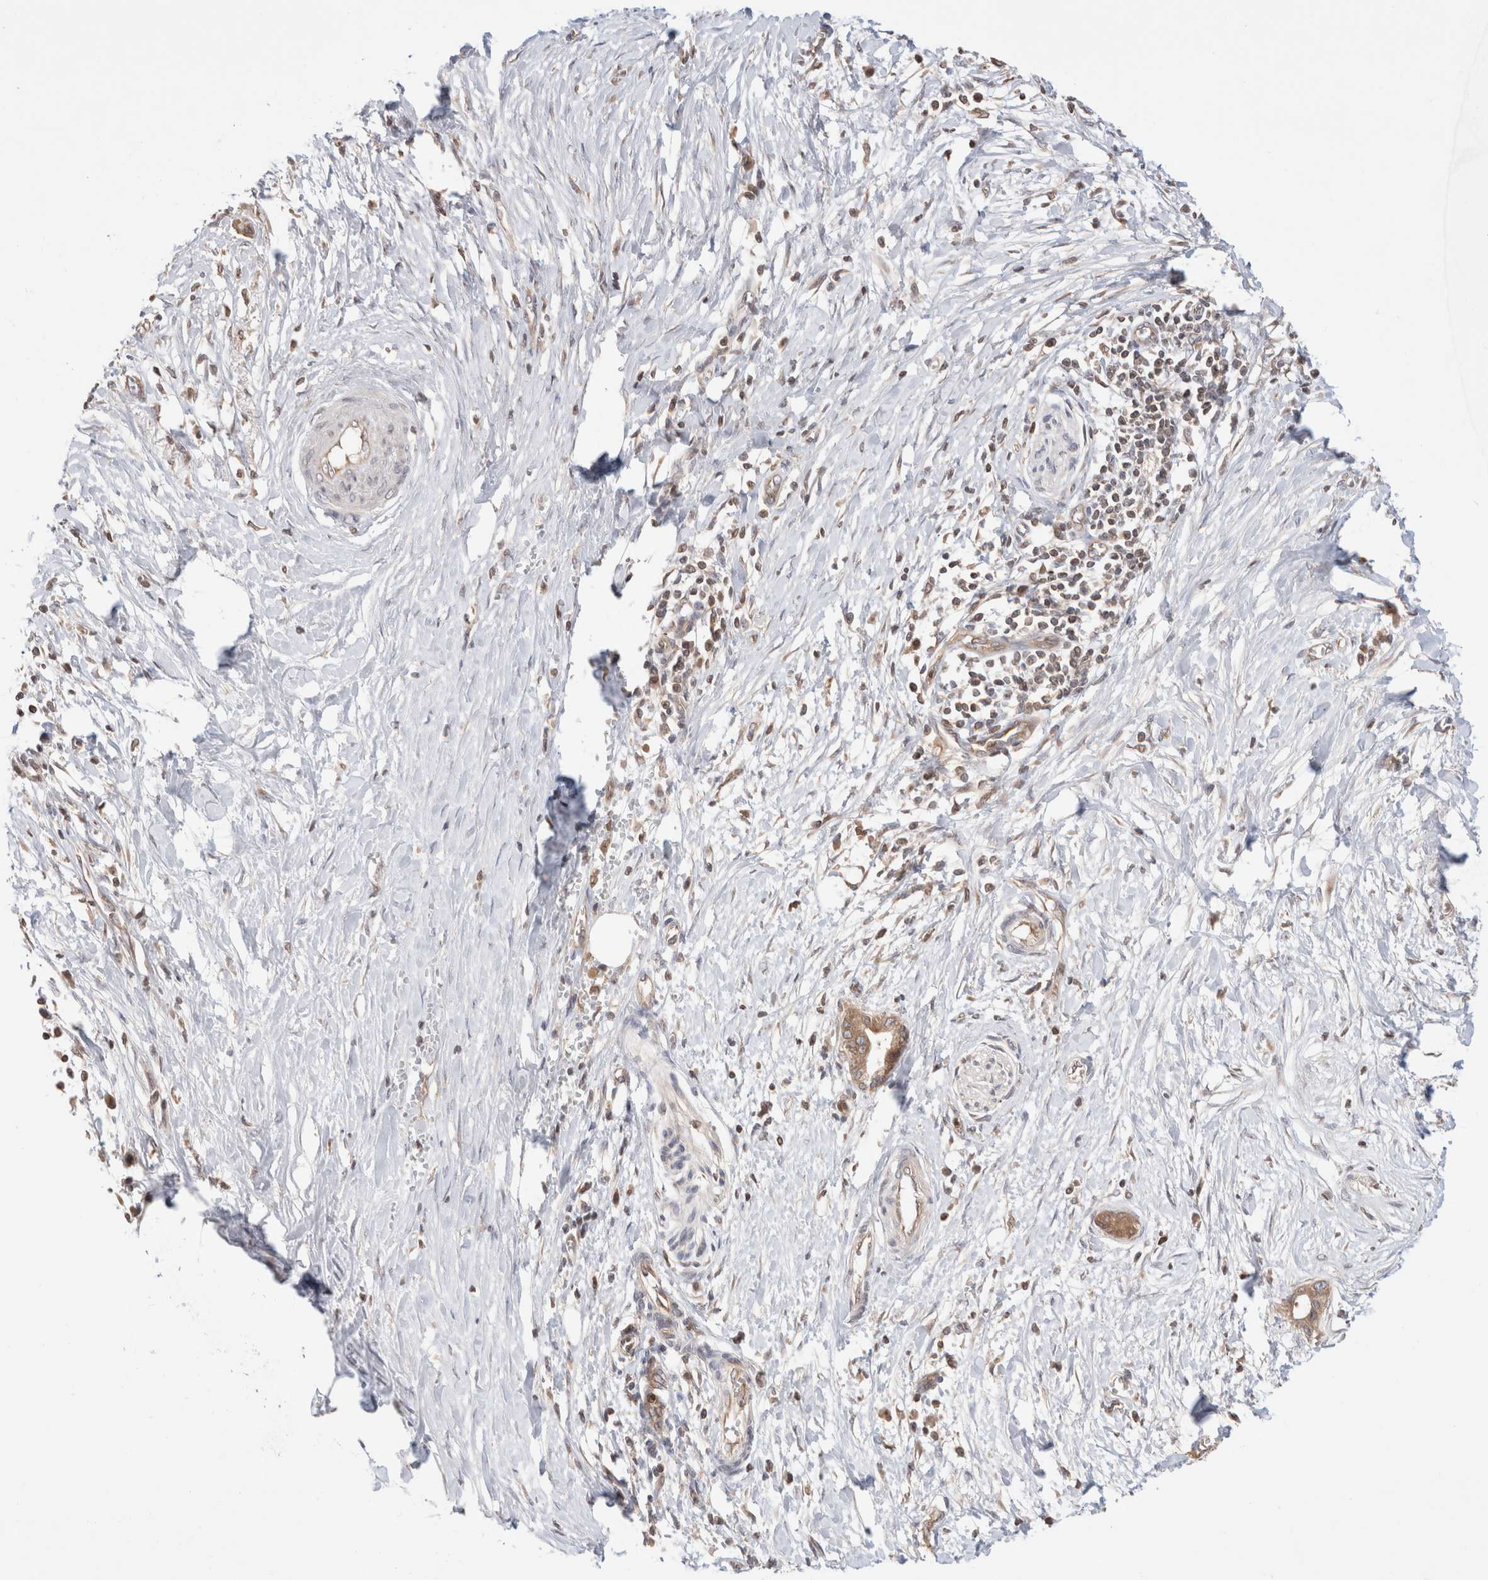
{"staining": {"intensity": "moderate", "quantity": ">75%", "location": "cytoplasmic/membranous"}, "tissue": "pancreatic cancer", "cell_type": "Tumor cells", "image_type": "cancer", "snomed": [{"axis": "morphology", "description": "Normal tissue, NOS"}, {"axis": "morphology", "description": "Adenocarcinoma, NOS"}, {"axis": "topography", "description": "Pancreas"}, {"axis": "topography", "description": "Peripheral nerve tissue"}], "caption": "Pancreatic adenocarcinoma stained for a protein reveals moderate cytoplasmic/membranous positivity in tumor cells.", "gene": "SIKE1", "patient": {"sex": "male", "age": 59}}